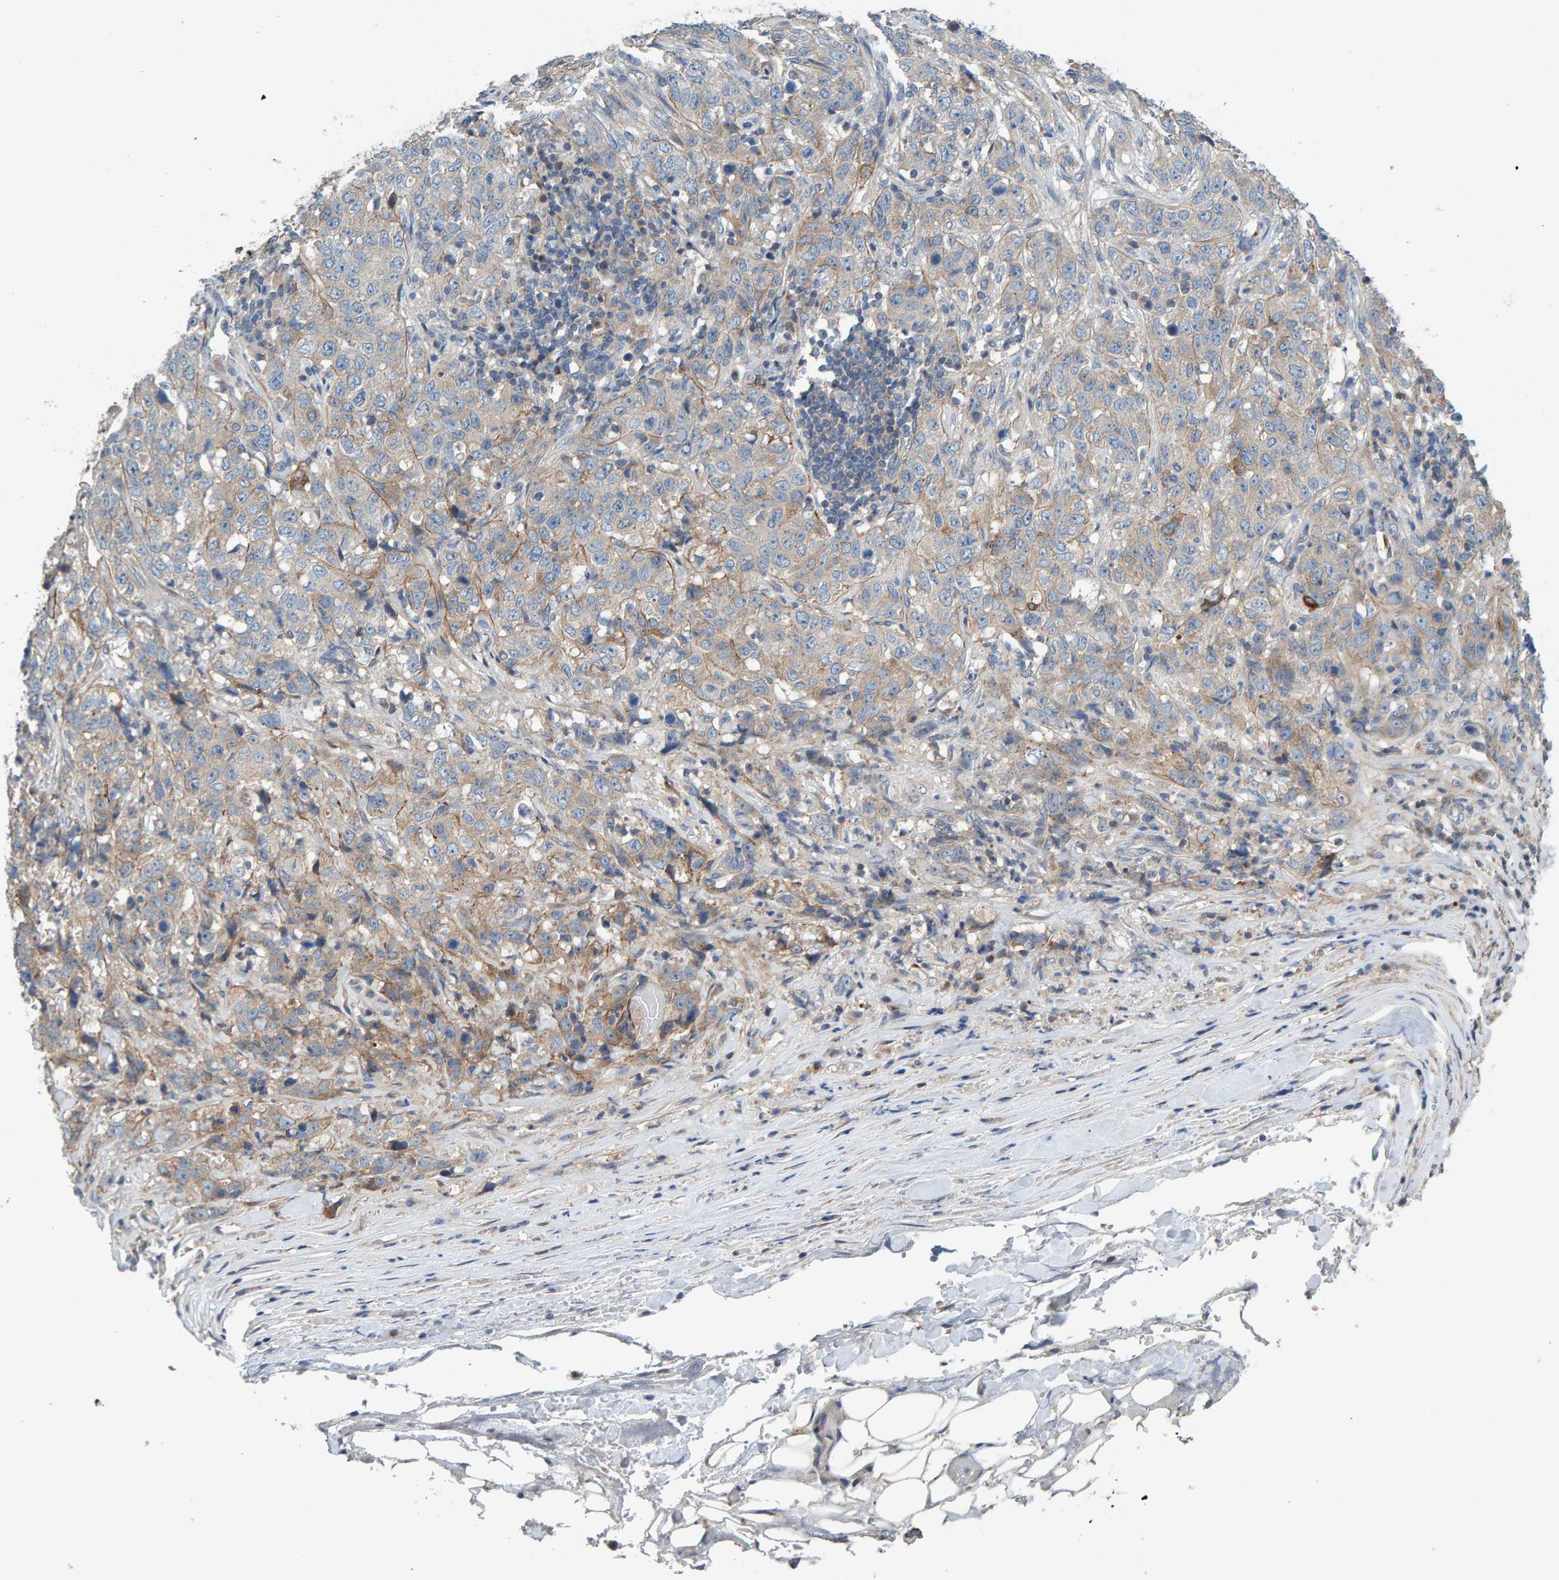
{"staining": {"intensity": "weak", "quantity": "25%-75%", "location": "cytoplasmic/membranous"}, "tissue": "stomach cancer", "cell_type": "Tumor cells", "image_type": "cancer", "snomed": [{"axis": "morphology", "description": "Adenocarcinoma, NOS"}, {"axis": "topography", "description": "Stomach"}], "caption": "About 25%-75% of tumor cells in stomach adenocarcinoma exhibit weak cytoplasmic/membranous protein positivity as visualized by brown immunohistochemical staining.", "gene": "CCM2", "patient": {"sex": "male", "age": 48}}